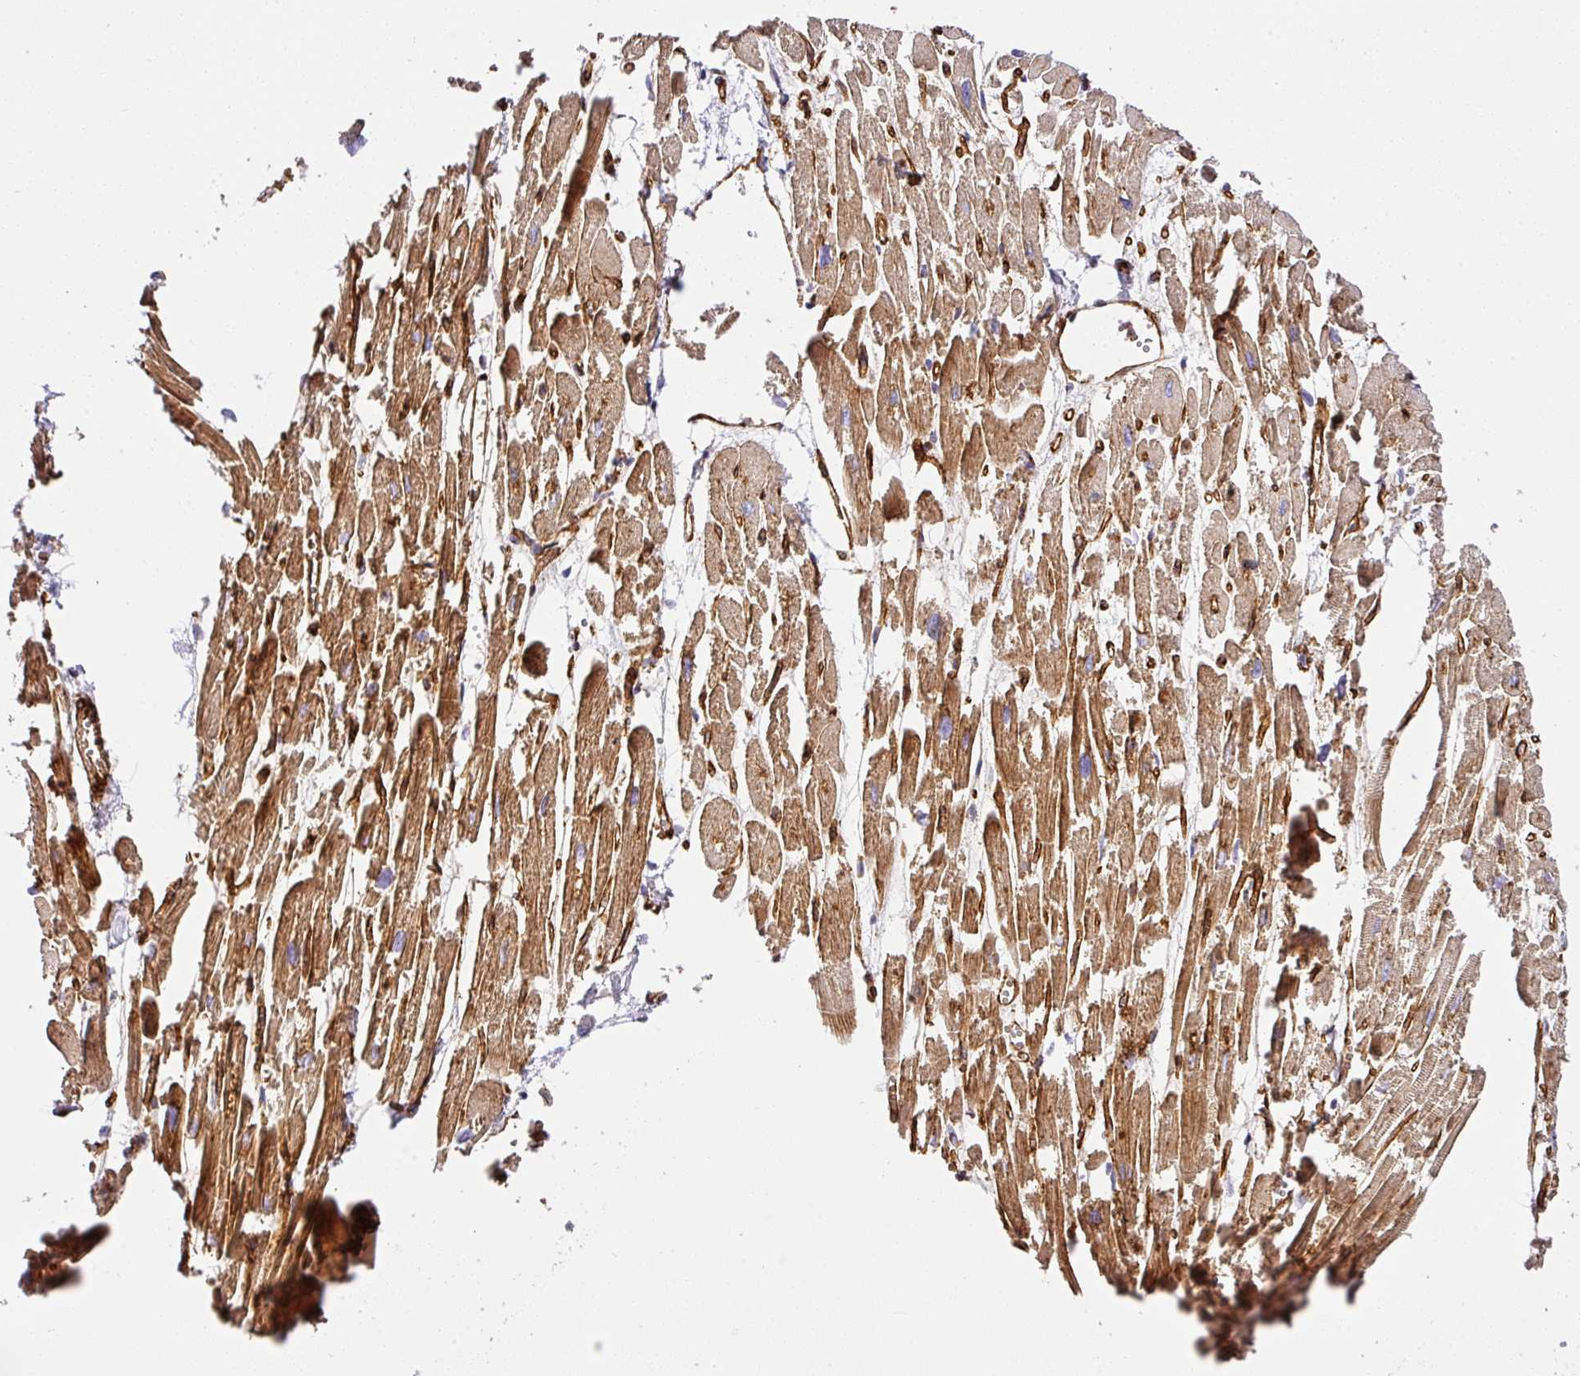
{"staining": {"intensity": "moderate", "quantity": ">75%", "location": "cytoplasmic/membranous"}, "tissue": "heart muscle", "cell_type": "Cardiomyocytes", "image_type": "normal", "snomed": [{"axis": "morphology", "description": "Normal tissue, NOS"}, {"axis": "topography", "description": "Heart"}], "caption": "Protein expression analysis of benign heart muscle shows moderate cytoplasmic/membranous expression in approximately >75% of cardiomyocytes.", "gene": "SLC25A17", "patient": {"sex": "male", "age": 54}}